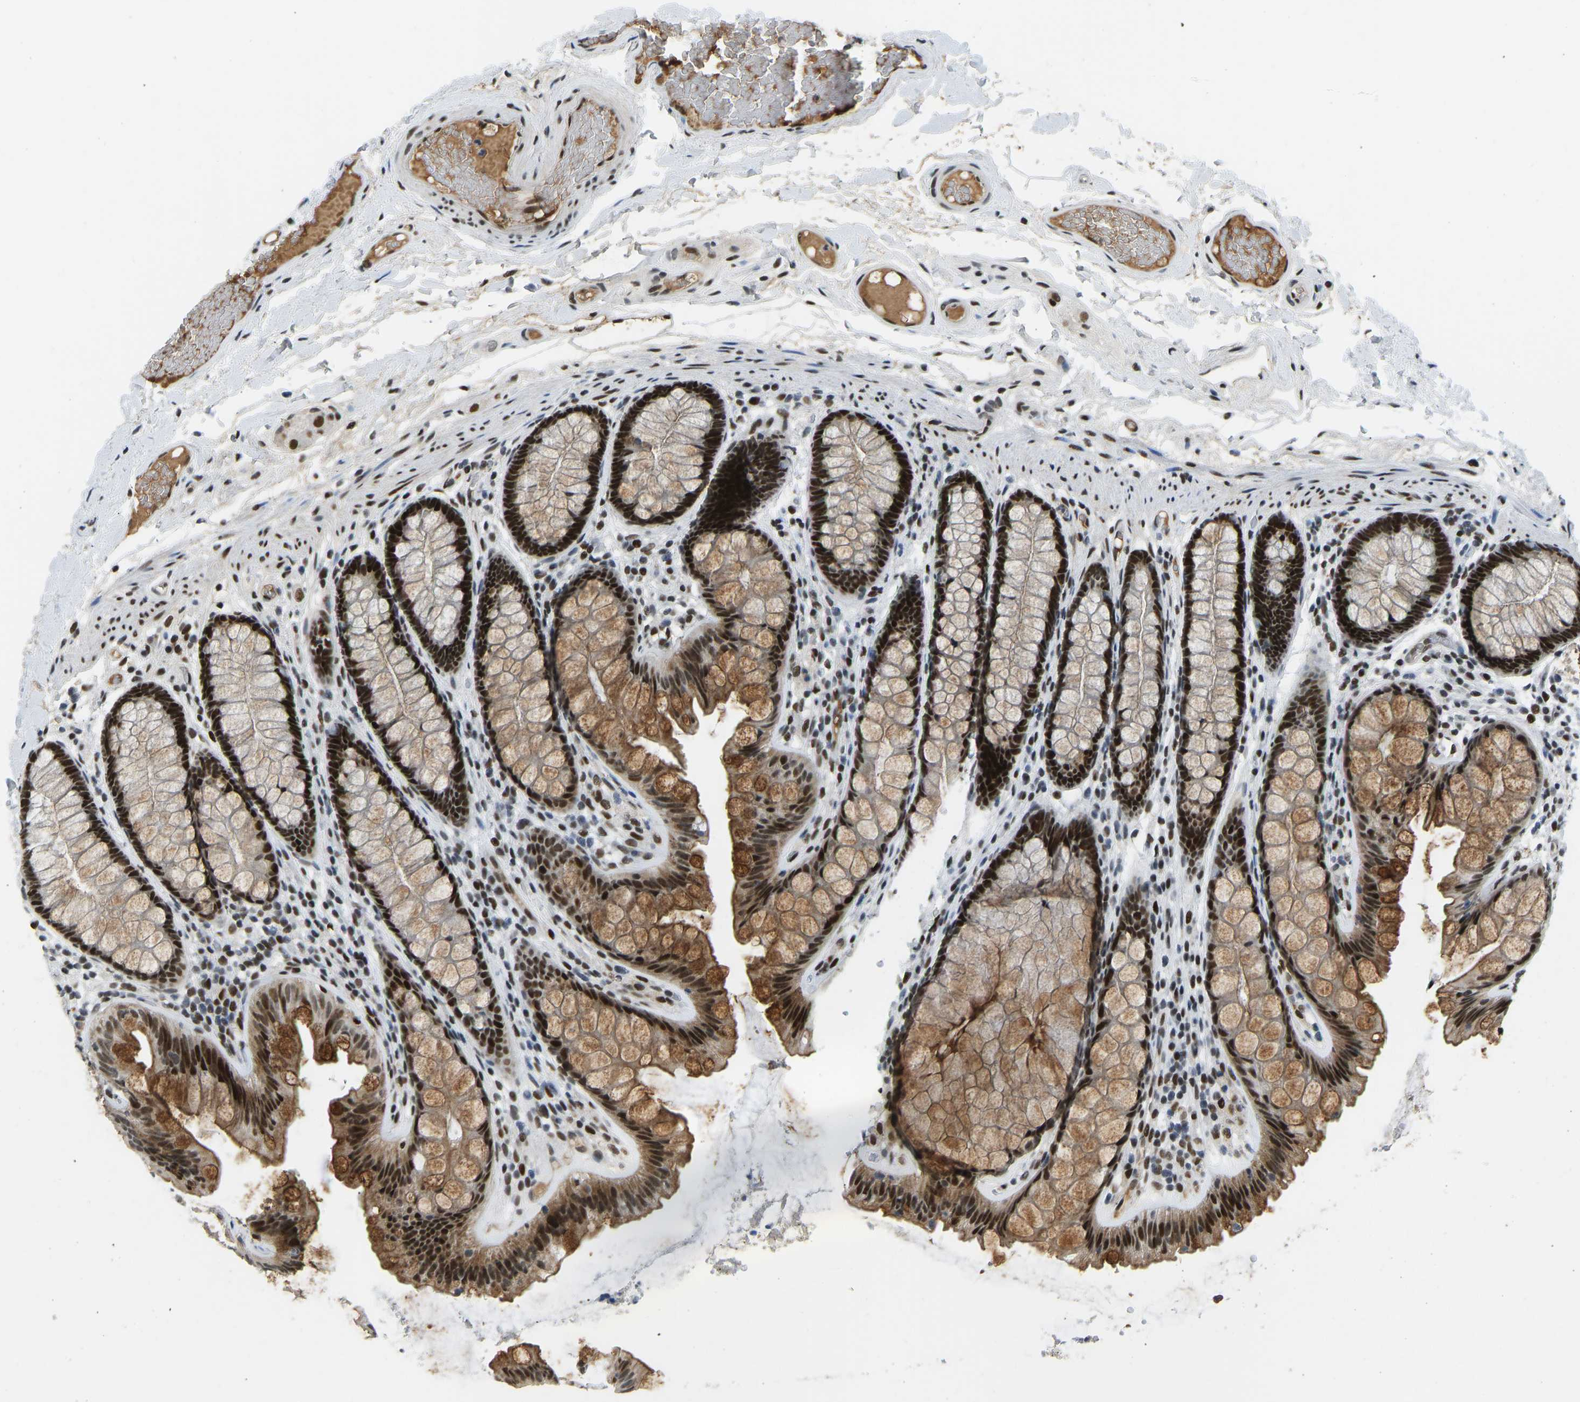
{"staining": {"intensity": "strong", "quantity": ">75%", "location": "nuclear"}, "tissue": "colon", "cell_type": "Endothelial cells", "image_type": "normal", "snomed": [{"axis": "morphology", "description": "Normal tissue, NOS"}, {"axis": "topography", "description": "Colon"}], "caption": "Endothelial cells exhibit high levels of strong nuclear staining in about >75% of cells in unremarkable colon.", "gene": "FOXK1", "patient": {"sex": "female", "age": 56}}